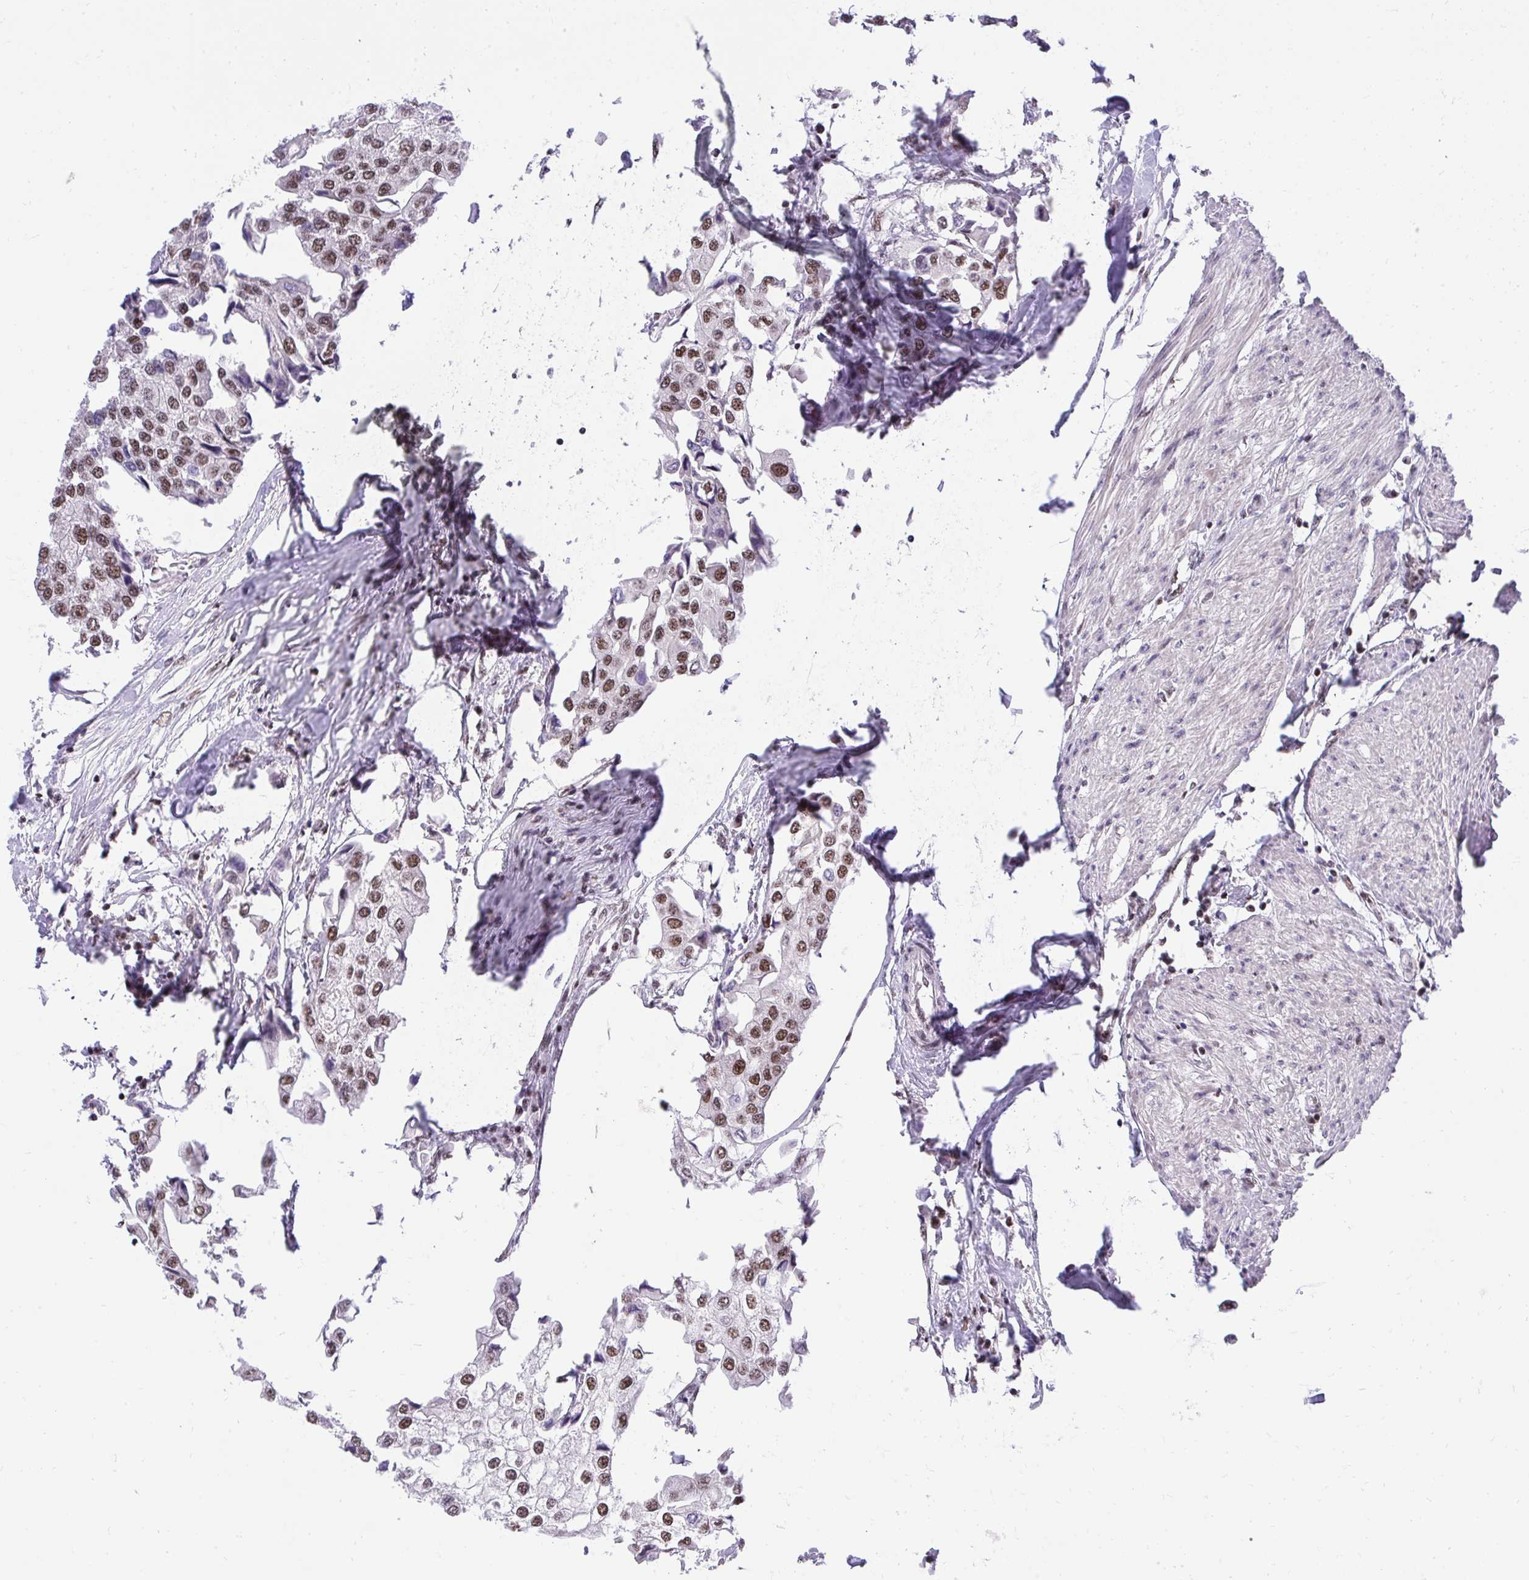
{"staining": {"intensity": "moderate", "quantity": ">75%", "location": "nuclear"}, "tissue": "urothelial cancer", "cell_type": "Tumor cells", "image_type": "cancer", "snomed": [{"axis": "morphology", "description": "Urothelial carcinoma, High grade"}, {"axis": "topography", "description": "Urinary bladder"}], "caption": "An immunohistochemistry micrograph of tumor tissue is shown. Protein staining in brown highlights moderate nuclear positivity in urothelial carcinoma (high-grade) within tumor cells. (DAB IHC with brightfield microscopy, high magnification).", "gene": "SYNE4", "patient": {"sex": "male", "age": 64}}